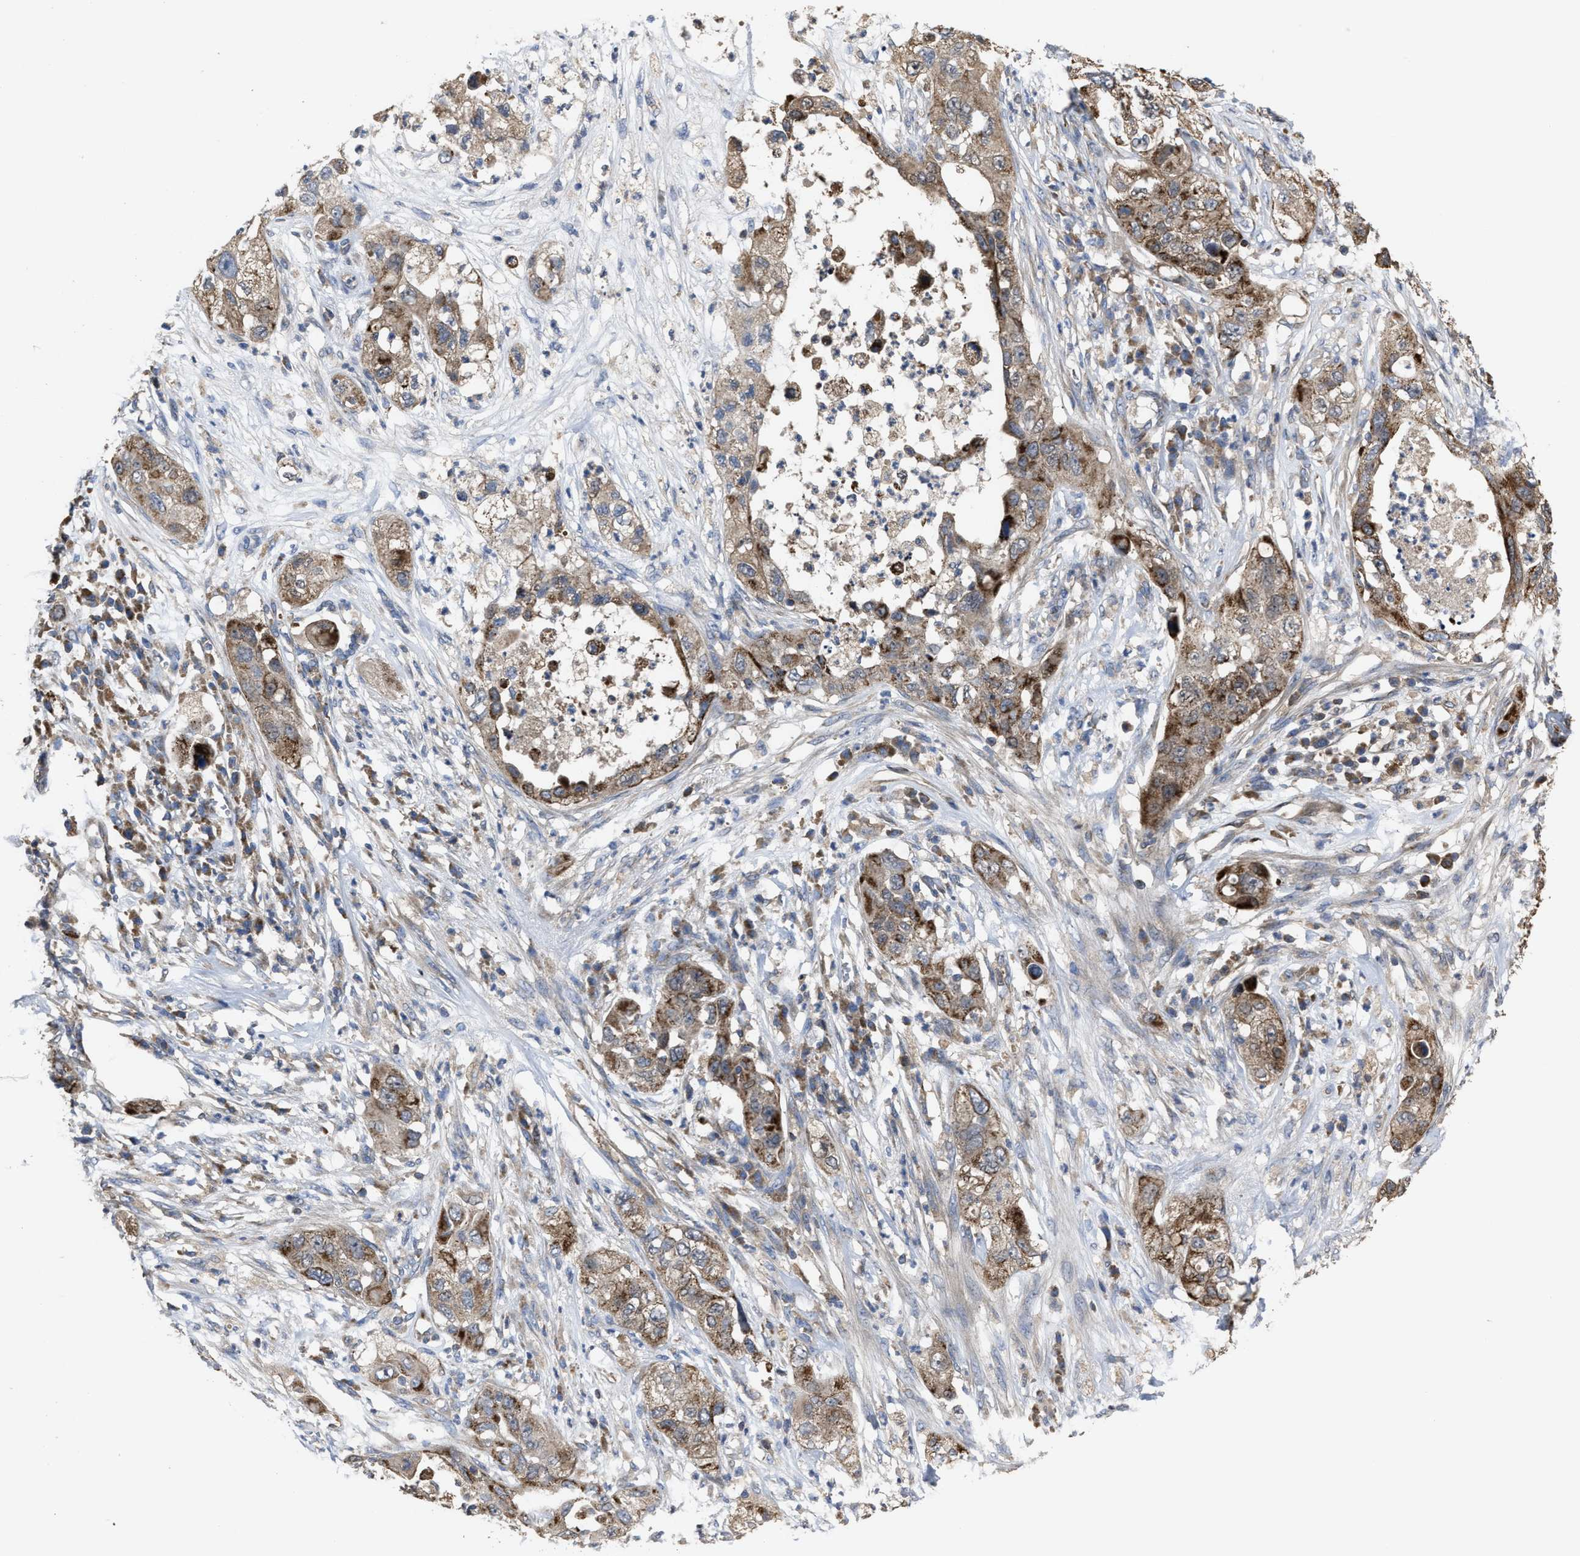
{"staining": {"intensity": "moderate", "quantity": ">75%", "location": "cytoplasmic/membranous"}, "tissue": "pancreatic cancer", "cell_type": "Tumor cells", "image_type": "cancer", "snomed": [{"axis": "morphology", "description": "Adenocarcinoma, NOS"}, {"axis": "topography", "description": "Pancreas"}], "caption": "Human adenocarcinoma (pancreatic) stained with a protein marker exhibits moderate staining in tumor cells.", "gene": "PASK", "patient": {"sex": "female", "age": 78}}